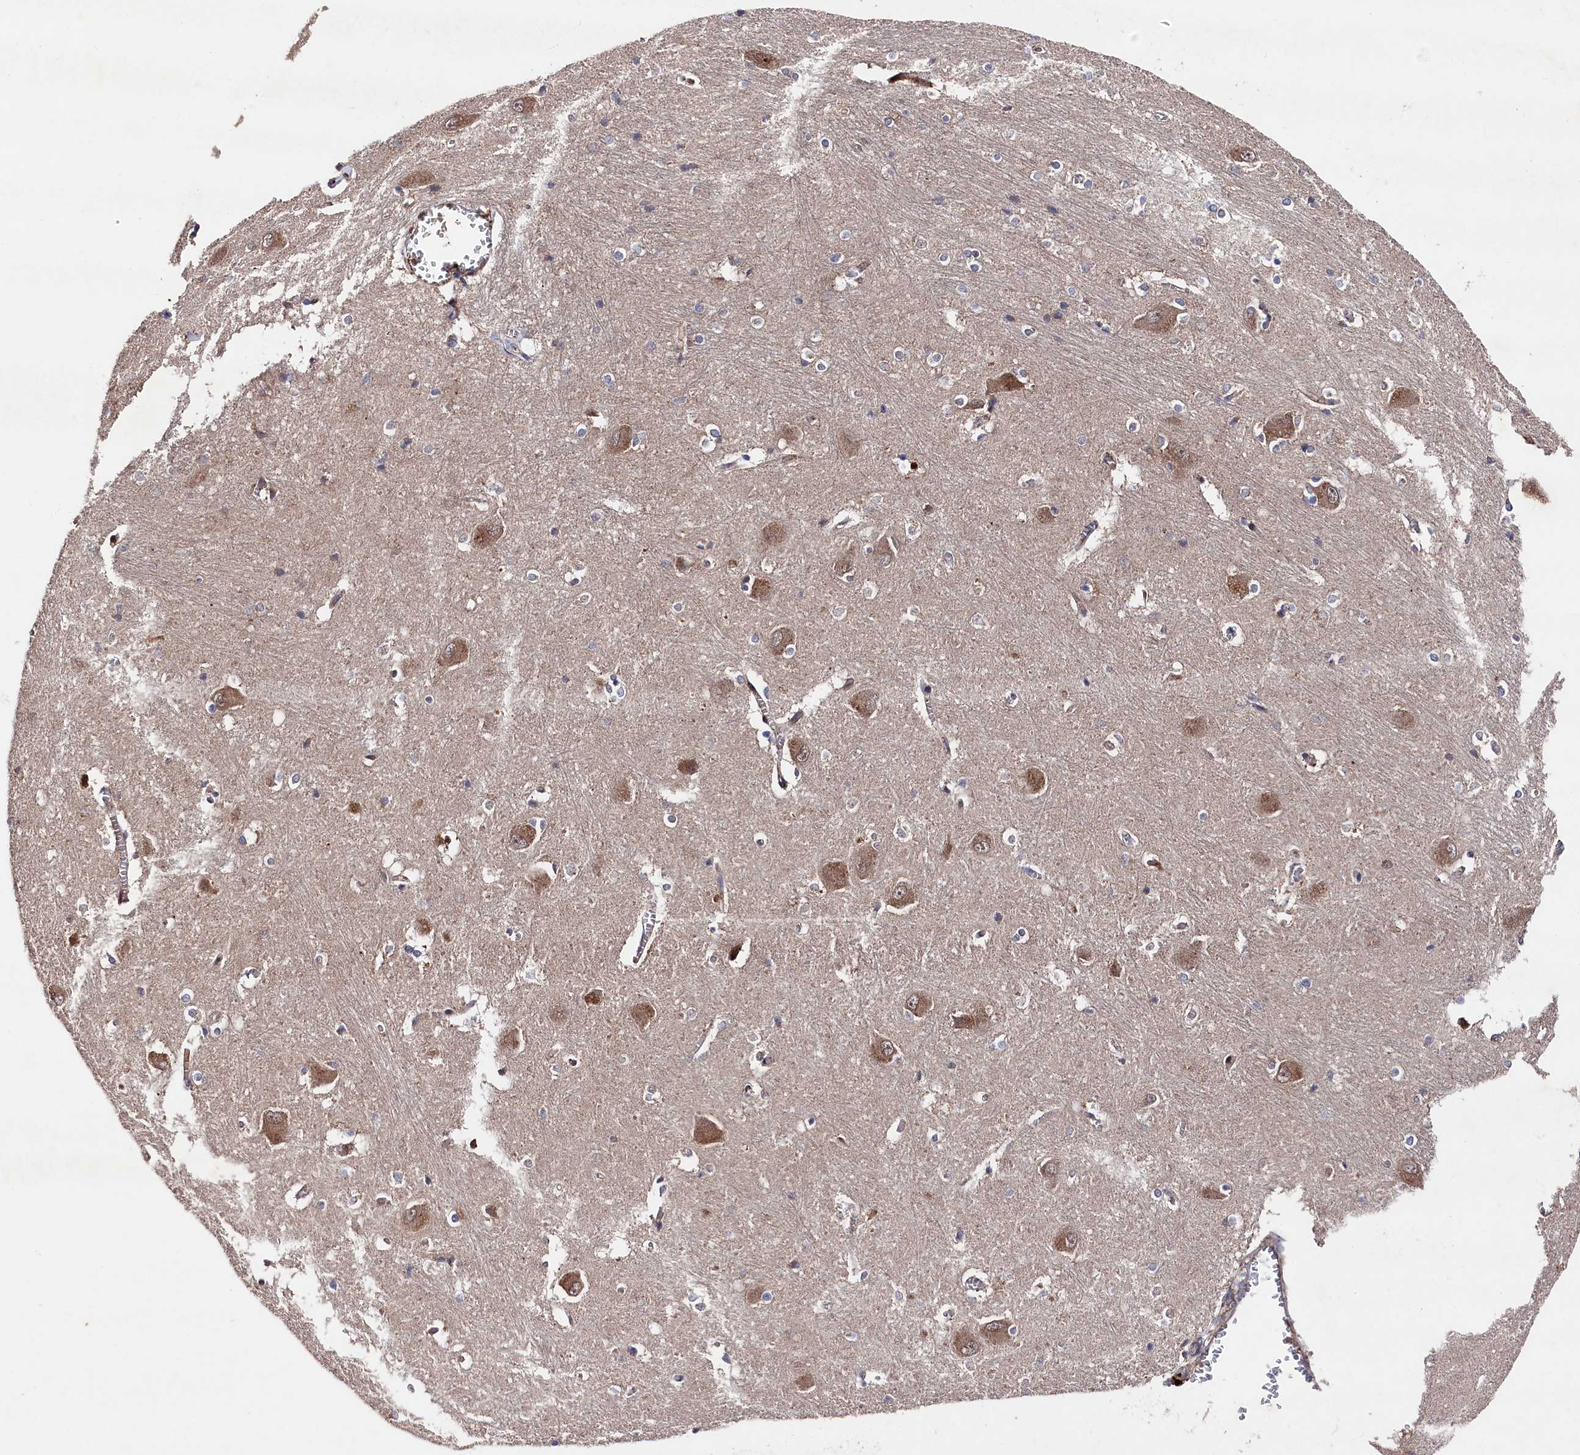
{"staining": {"intensity": "negative", "quantity": "none", "location": "none"}, "tissue": "caudate", "cell_type": "Glial cells", "image_type": "normal", "snomed": [{"axis": "morphology", "description": "Normal tissue, NOS"}, {"axis": "topography", "description": "Lateral ventricle wall"}], "caption": "High magnification brightfield microscopy of normal caudate stained with DAB (3,3'-diaminobenzidine) (brown) and counterstained with hematoxylin (blue): glial cells show no significant expression.", "gene": "SUPV3L1", "patient": {"sex": "male", "age": 37}}